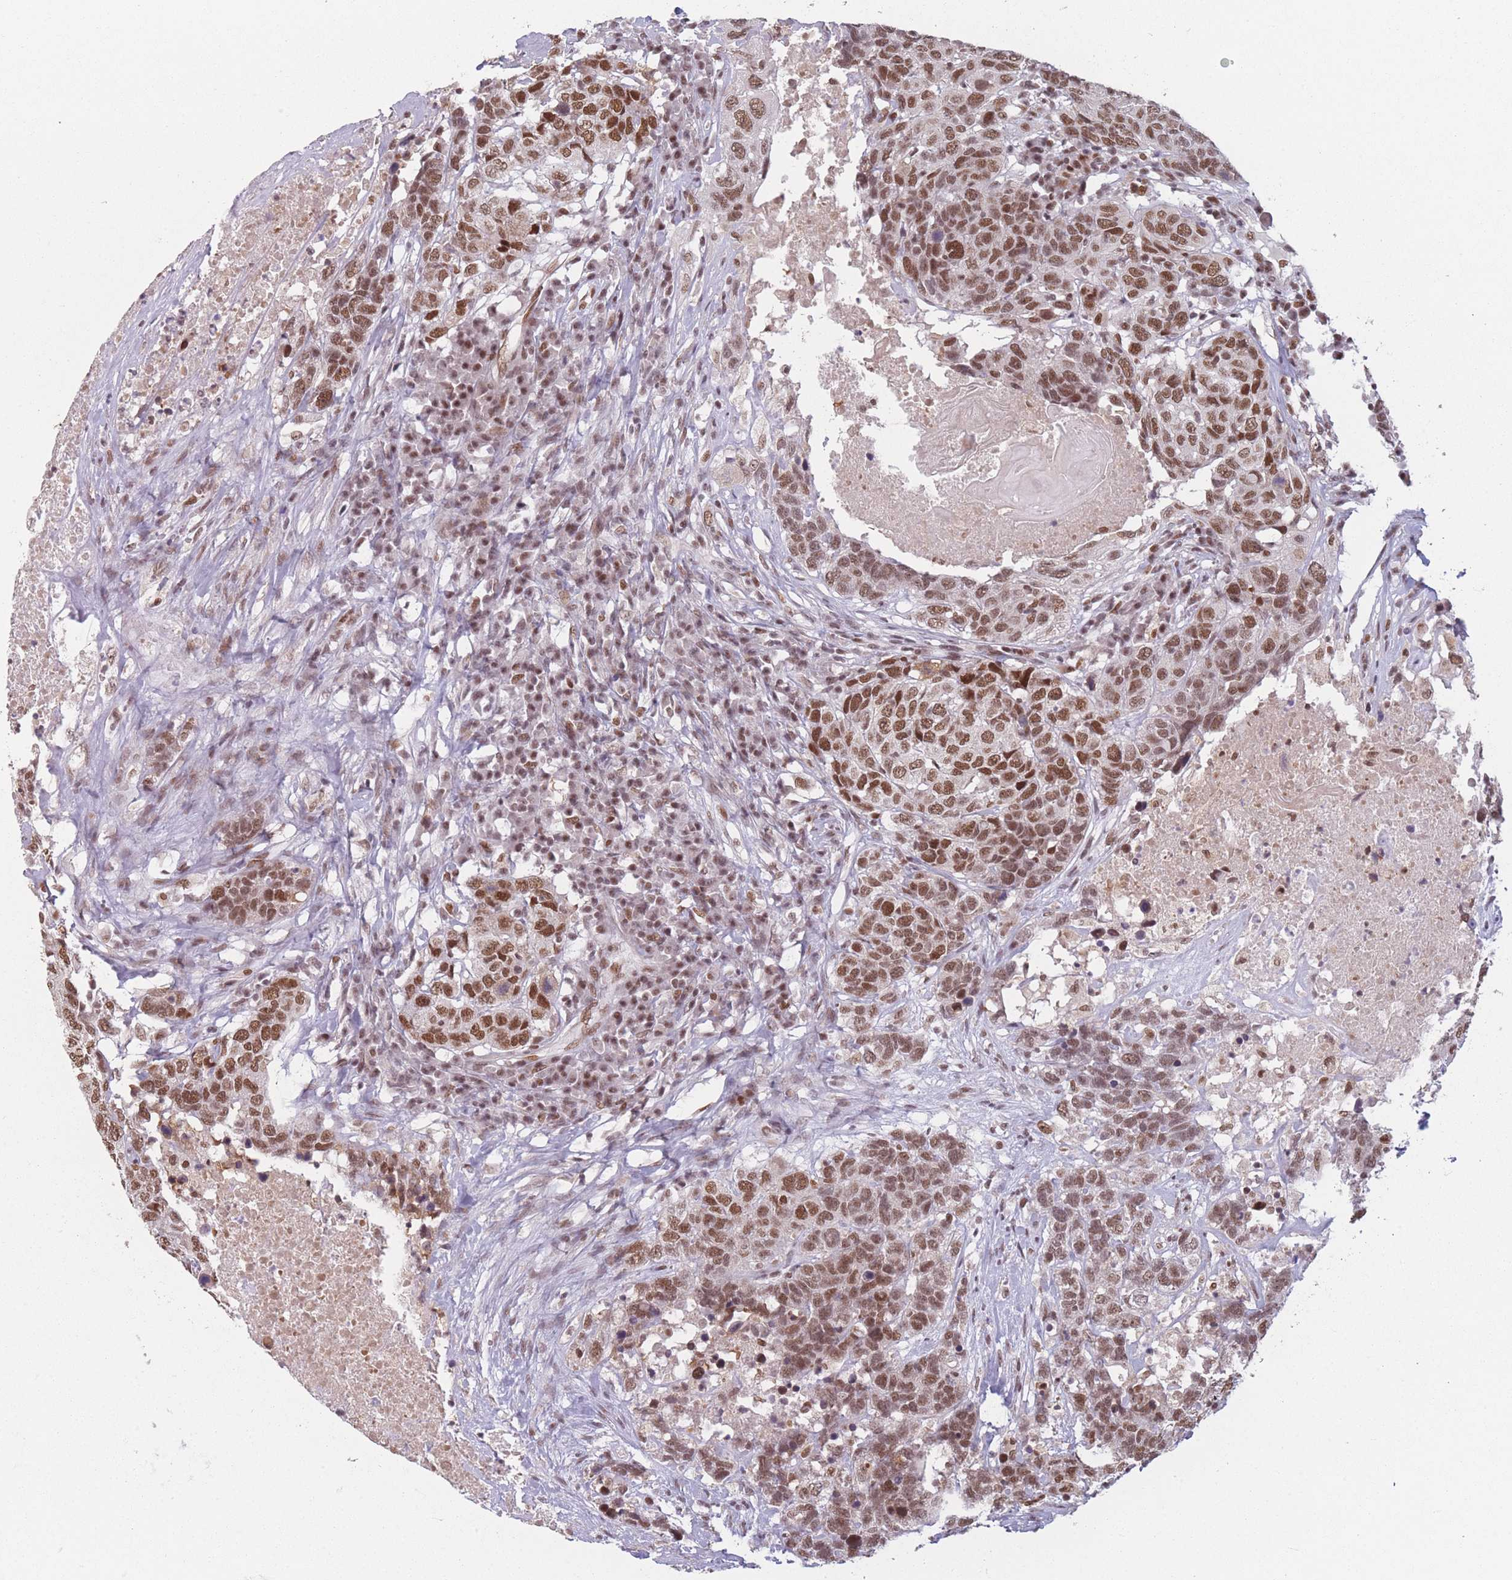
{"staining": {"intensity": "moderate", "quantity": ">75%", "location": "nuclear"}, "tissue": "head and neck cancer", "cell_type": "Tumor cells", "image_type": "cancer", "snomed": [{"axis": "morphology", "description": "Squamous cell carcinoma, NOS"}, {"axis": "topography", "description": "Head-Neck"}], "caption": "High-power microscopy captured an IHC histopathology image of head and neck cancer, revealing moderate nuclear staining in approximately >75% of tumor cells.", "gene": "SUPT6H", "patient": {"sex": "male", "age": 66}}